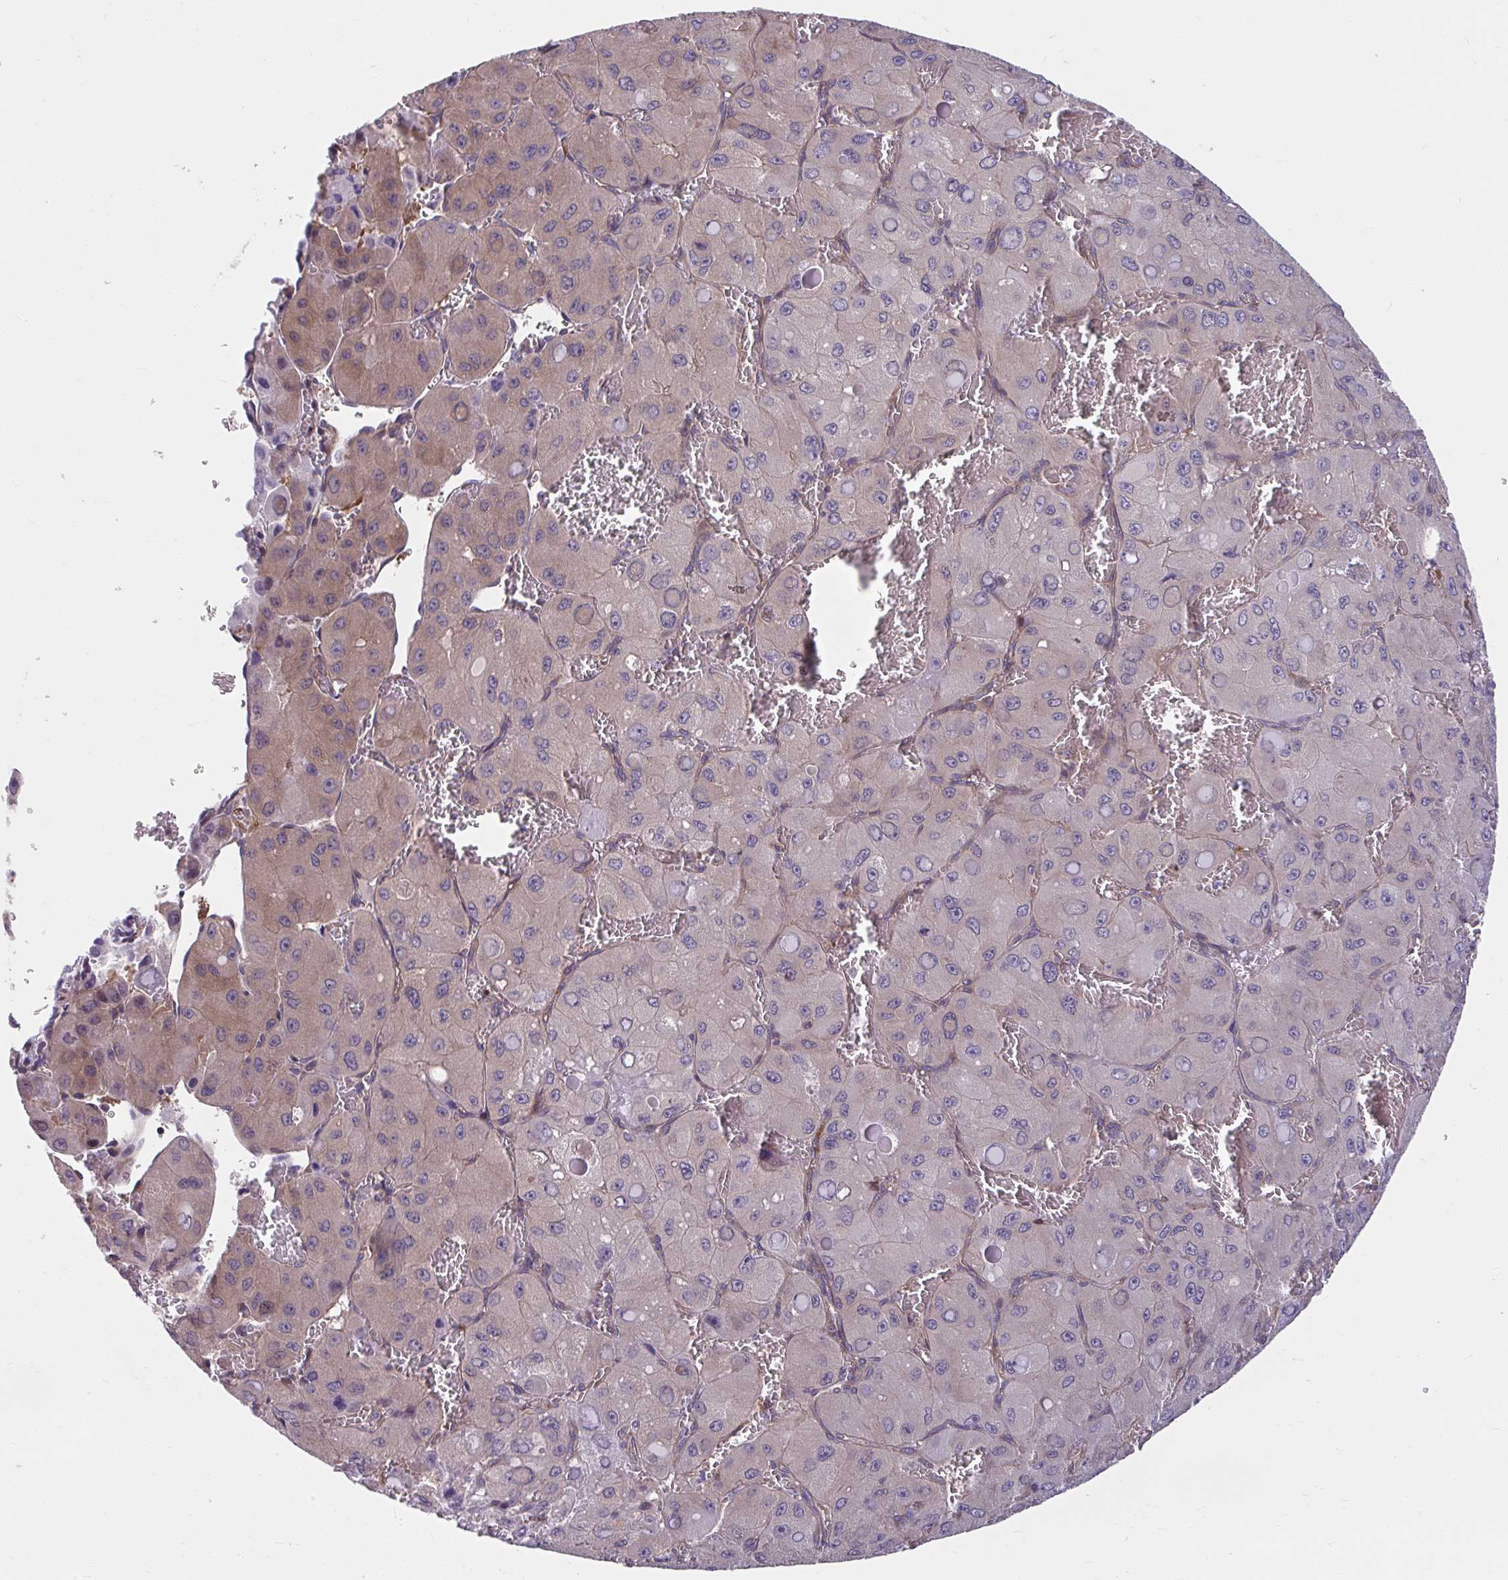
{"staining": {"intensity": "weak", "quantity": "25%-75%", "location": "cytoplasmic/membranous"}, "tissue": "liver cancer", "cell_type": "Tumor cells", "image_type": "cancer", "snomed": [{"axis": "morphology", "description": "Carcinoma, Hepatocellular, NOS"}, {"axis": "topography", "description": "Liver"}], "caption": "Liver hepatocellular carcinoma stained for a protein shows weak cytoplasmic/membranous positivity in tumor cells. The staining was performed using DAB (3,3'-diaminobenzidine), with brown indicating positive protein expression. Nuclei are stained blue with hematoxylin.", "gene": "PCDHB7", "patient": {"sex": "male", "age": 27}}